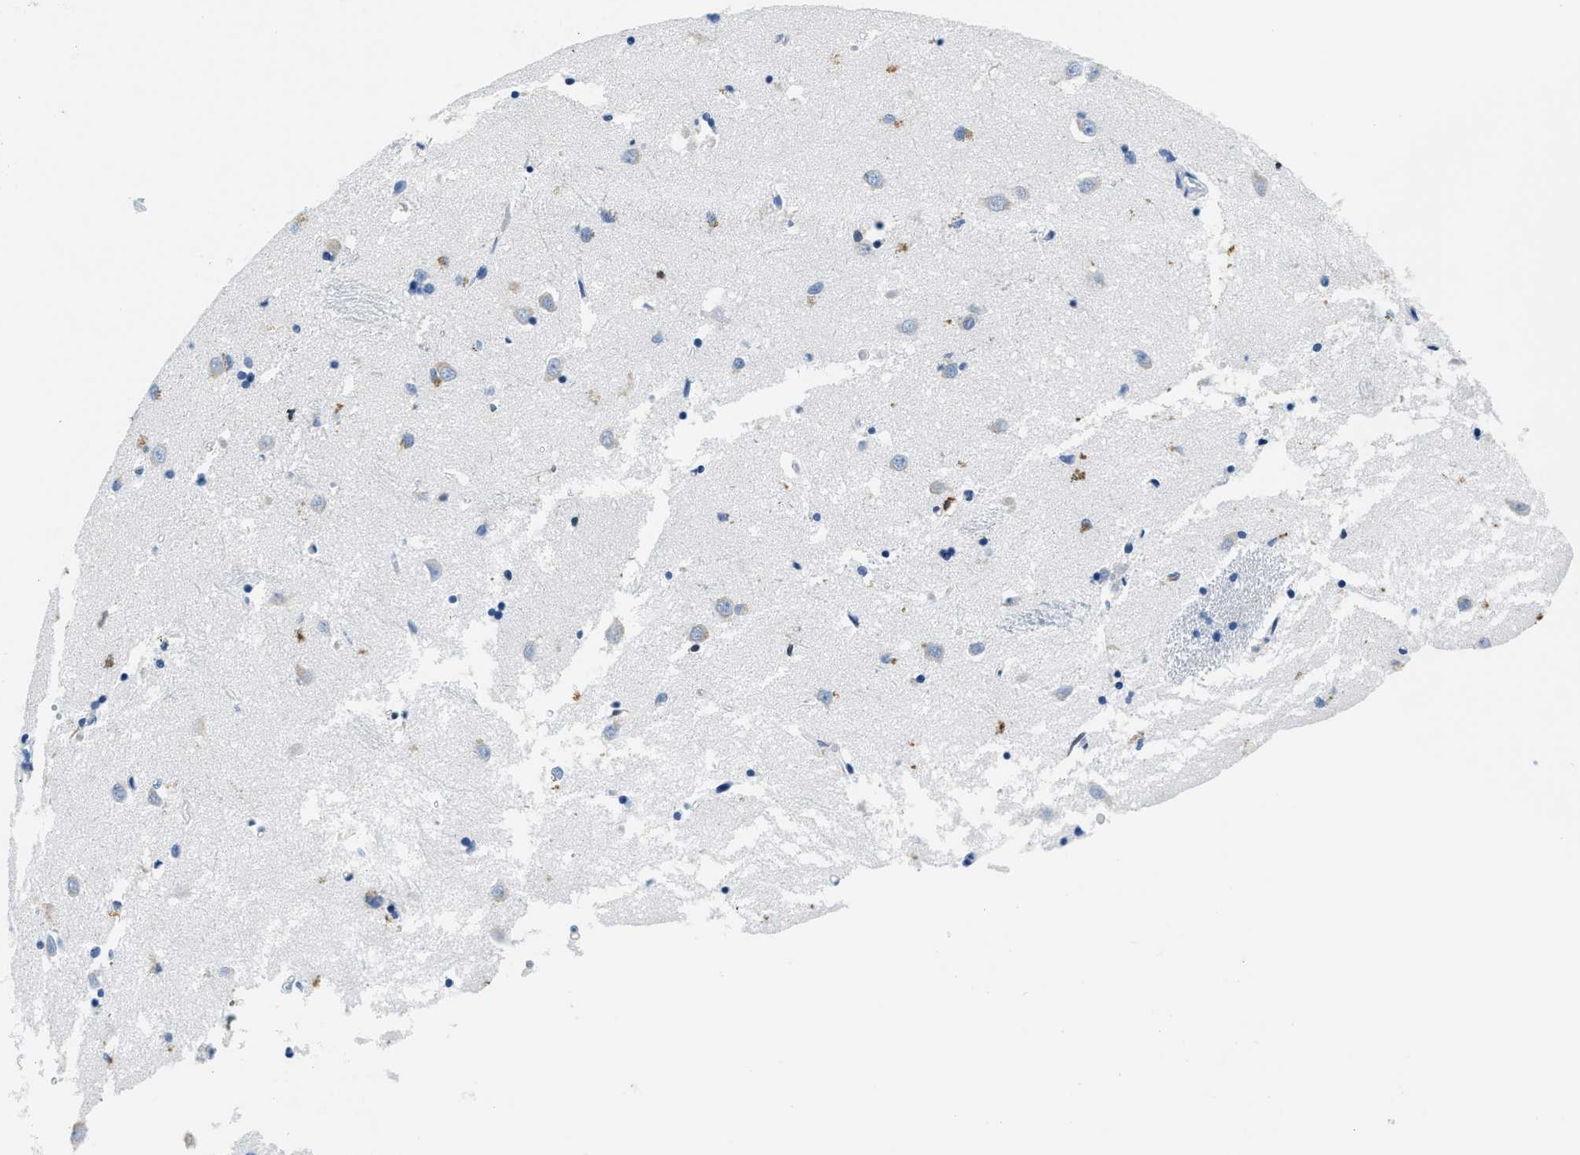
{"staining": {"intensity": "negative", "quantity": "none", "location": "none"}, "tissue": "caudate", "cell_type": "Glial cells", "image_type": "normal", "snomed": [{"axis": "morphology", "description": "Normal tissue, NOS"}, {"axis": "topography", "description": "Lateral ventricle wall"}], "caption": "Immunohistochemical staining of unremarkable caudate exhibits no significant staining in glial cells.", "gene": "CAPG", "patient": {"sex": "female", "age": 19}}